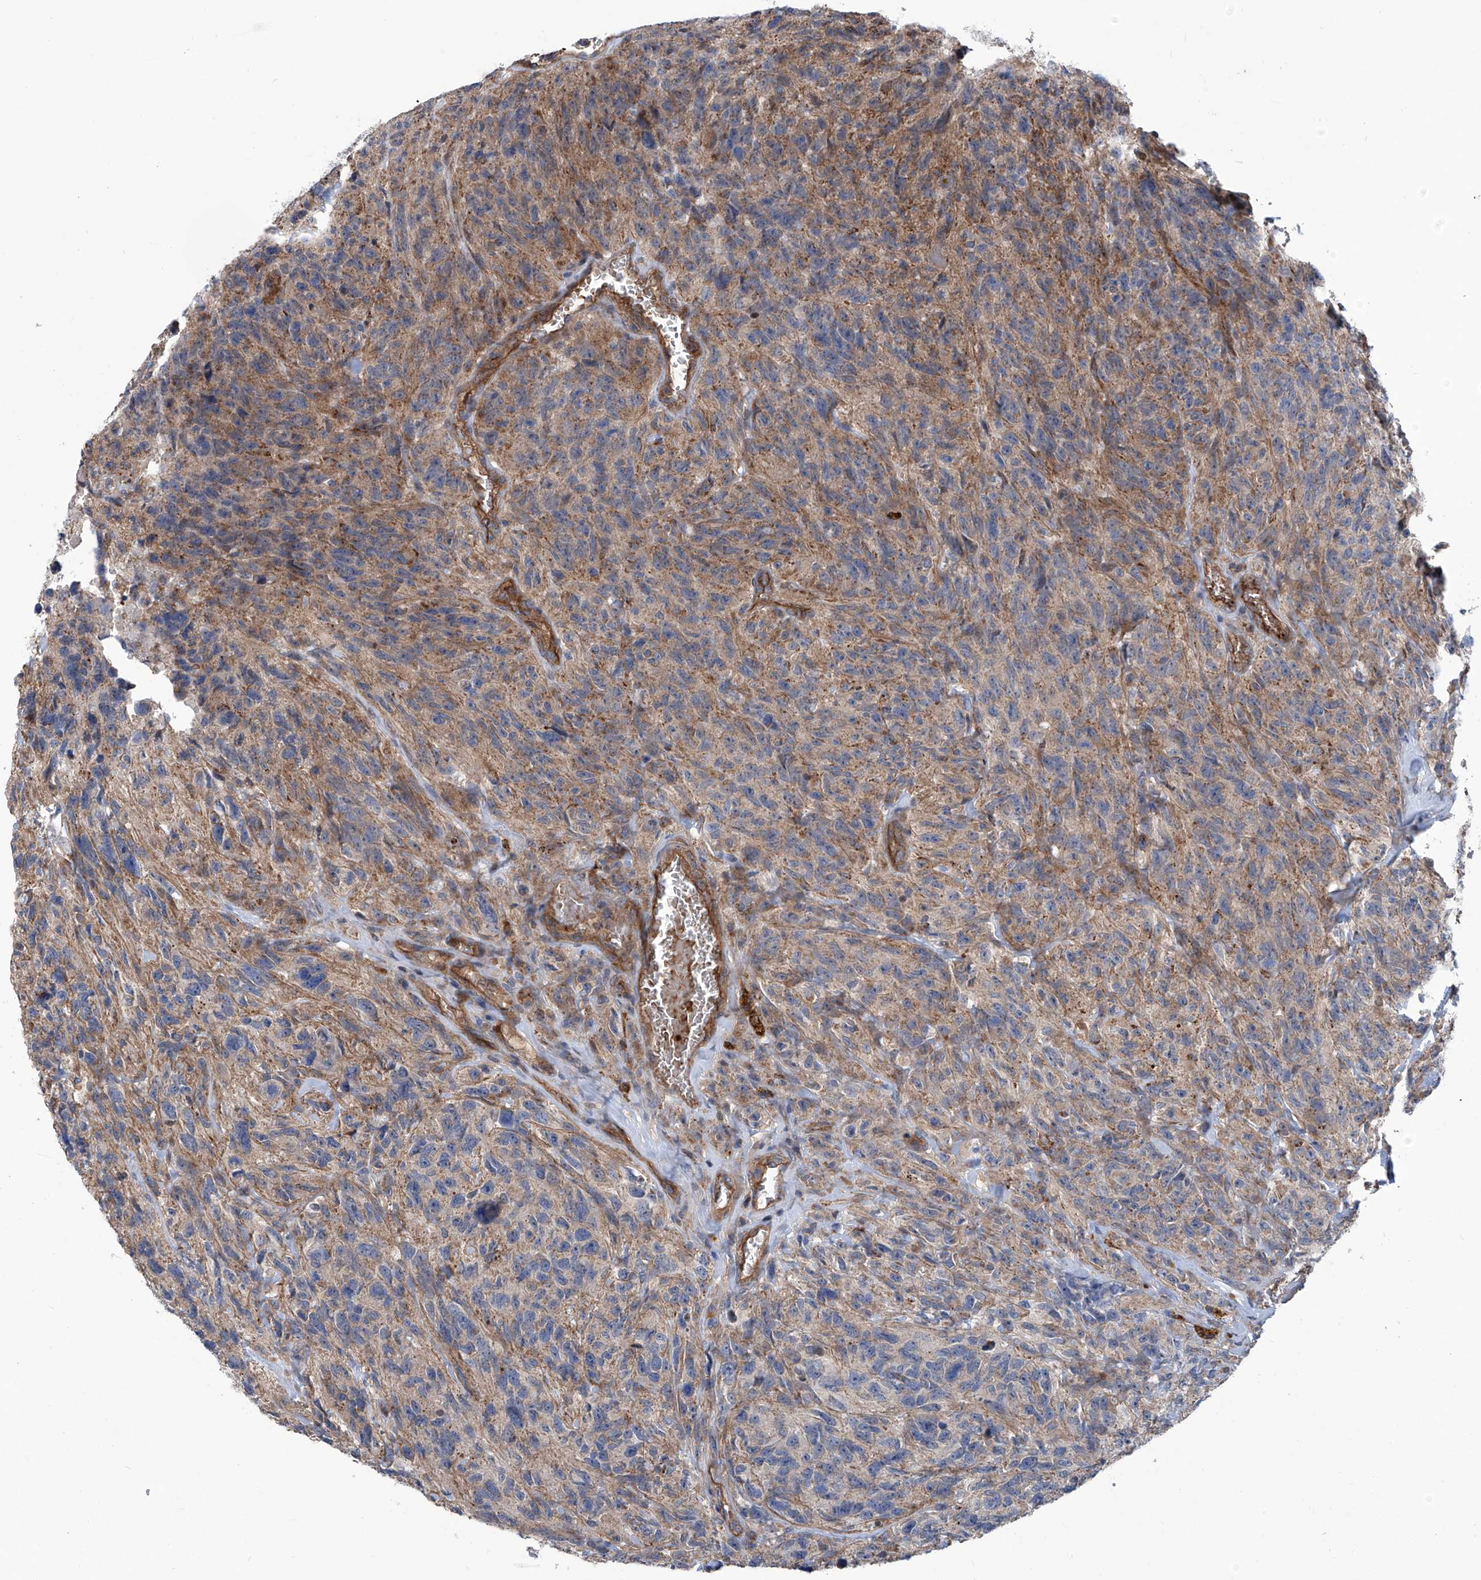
{"staining": {"intensity": "weak", "quantity": "25%-75%", "location": "cytoplasmic/membranous"}, "tissue": "glioma", "cell_type": "Tumor cells", "image_type": "cancer", "snomed": [{"axis": "morphology", "description": "Glioma, malignant, High grade"}, {"axis": "topography", "description": "Brain"}], "caption": "The micrograph displays immunohistochemical staining of glioma. There is weak cytoplasmic/membranous staining is appreciated in about 25%-75% of tumor cells. The protein of interest is stained brown, and the nuclei are stained in blue (DAB (3,3'-diaminobenzidine) IHC with brightfield microscopy, high magnification).", "gene": "EIF2D", "patient": {"sex": "male", "age": 69}}